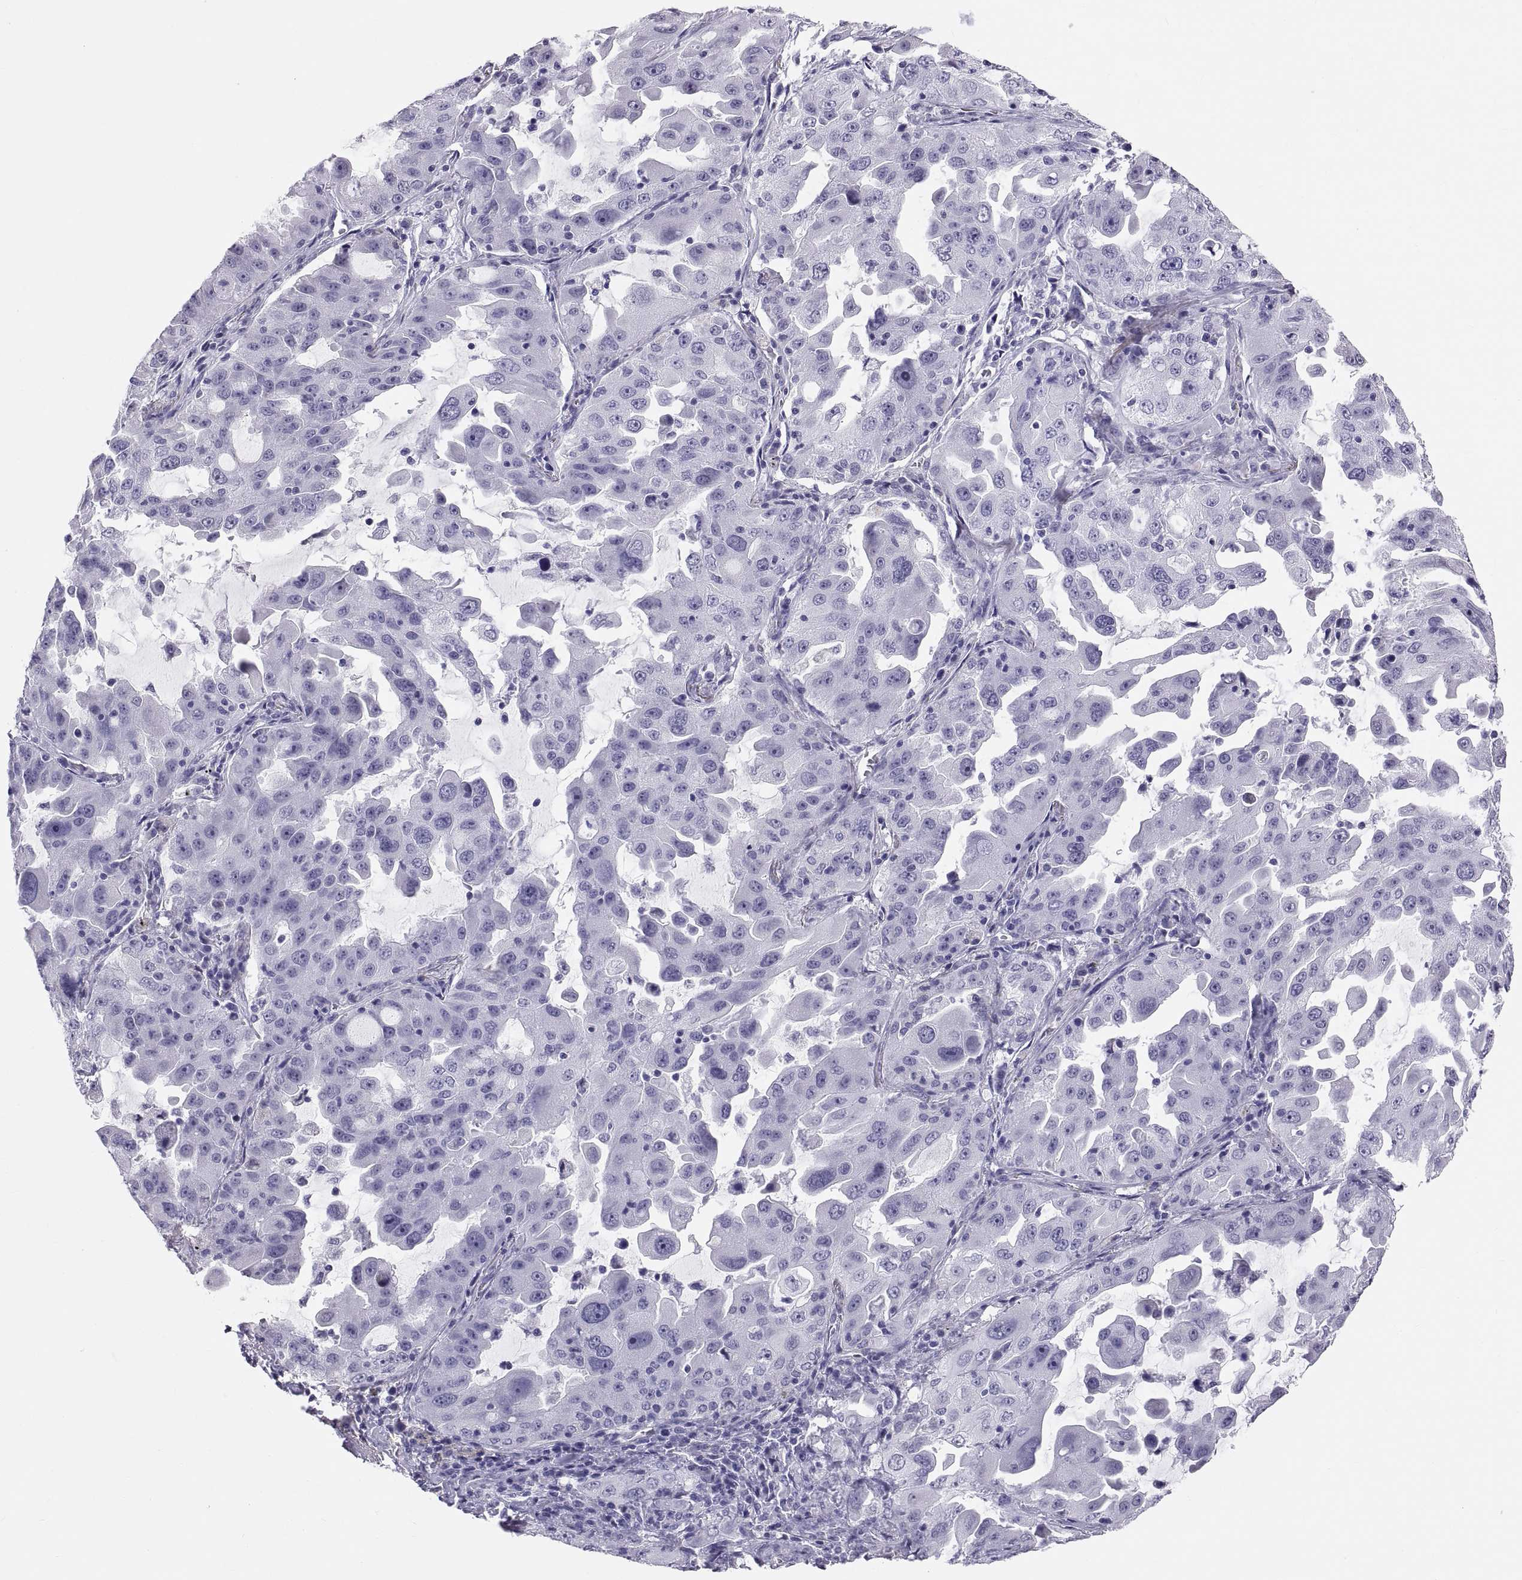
{"staining": {"intensity": "negative", "quantity": "none", "location": "none"}, "tissue": "lung cancer", "cell_type": "Tumor cells", "image_type": "cancer", "snomed": [{"axis": "morphology", "description": "Adenocarcinoma, NOS"}, {"axis": "topography", "description": "Lung"}], "caption": "The immunohistochemistry (IHC) photomicrograph has no significant positivity in tumor cells of lung cancer tissue.", "gene": "FAM170A", "patient": {"sex": "female", "age": 61}}